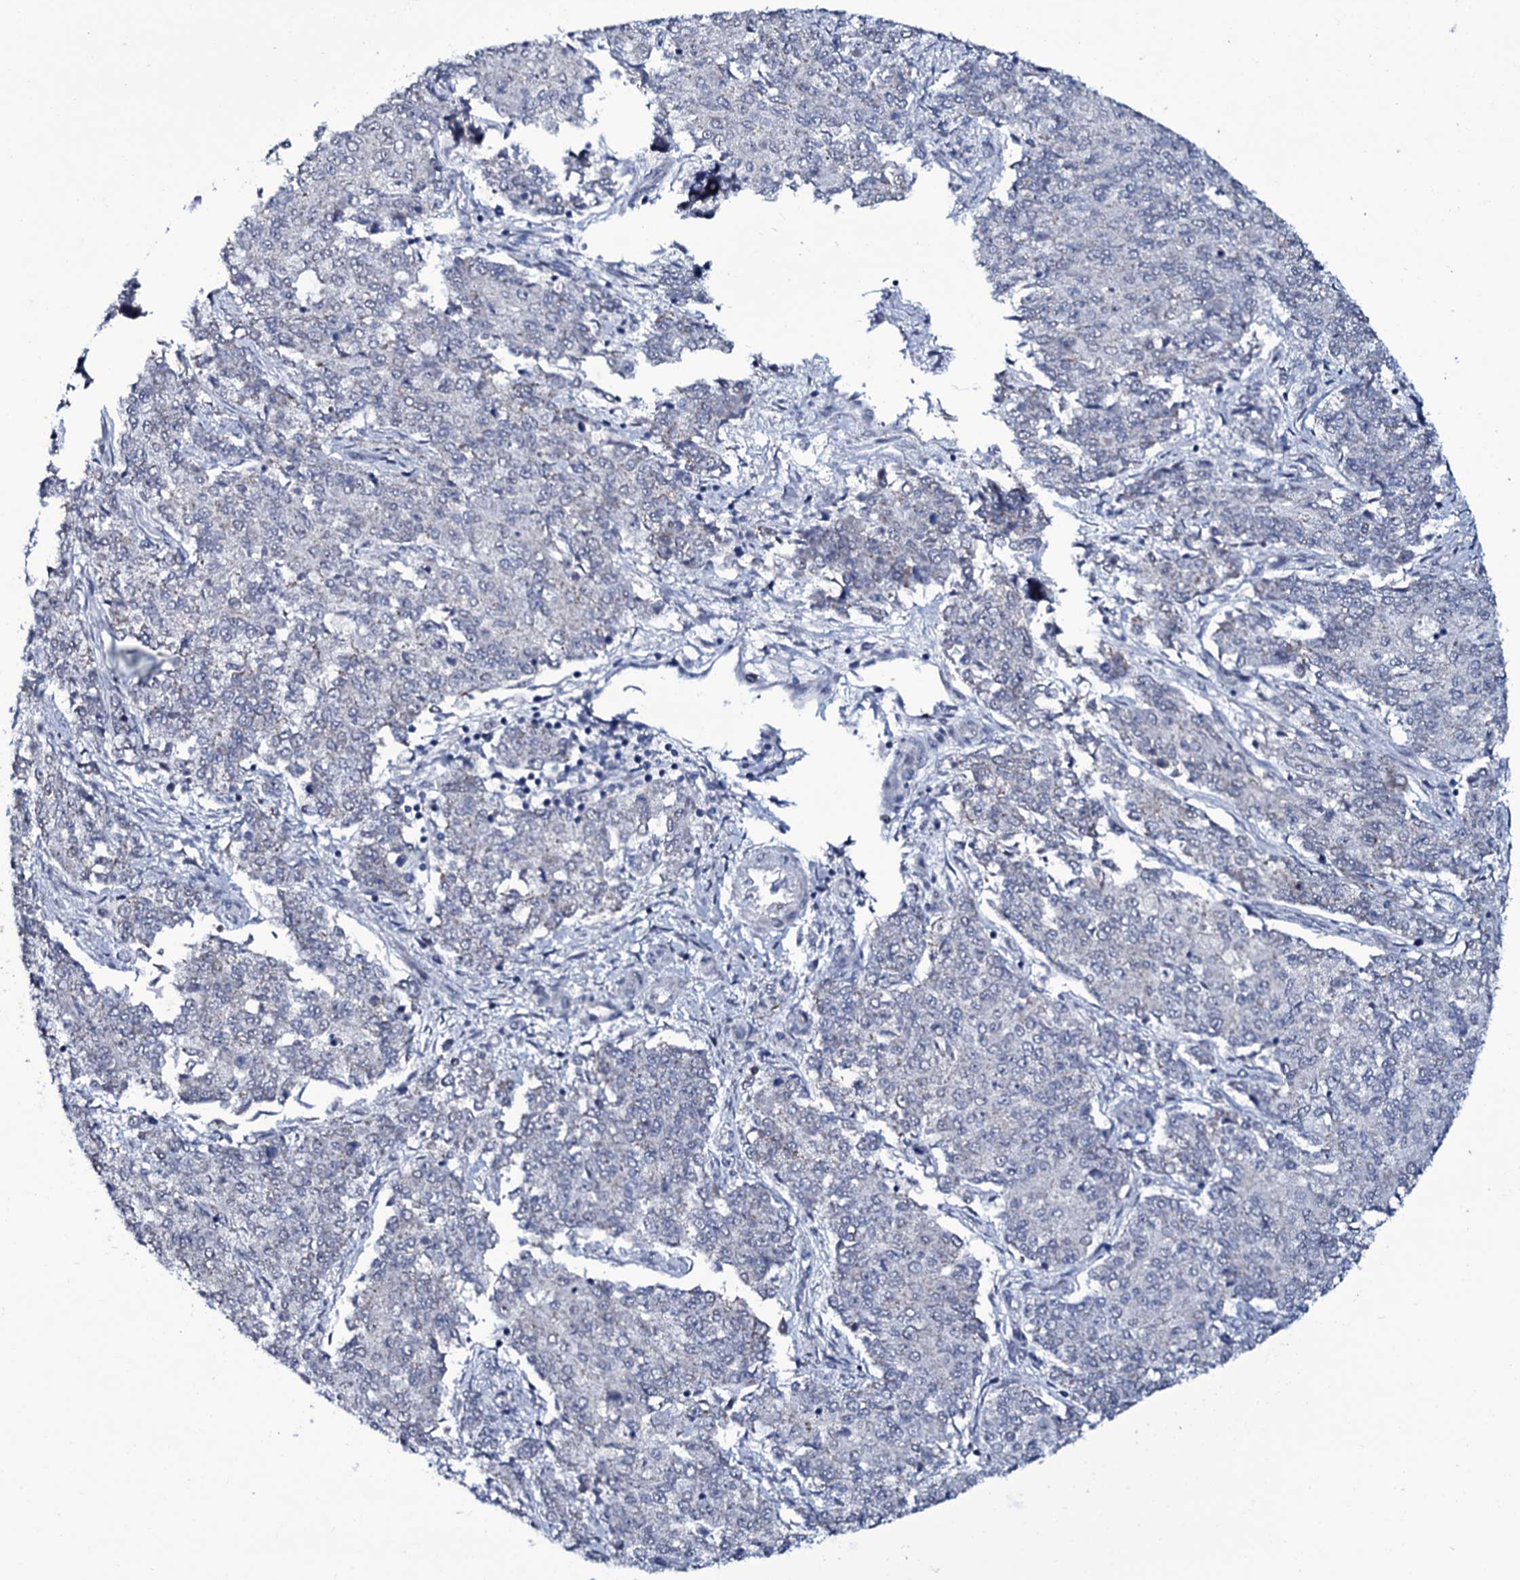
{"staining": {"intensity": "negative", "quantity": "none", "location": "none"}, "tissue": "endometrial cancer", "cell_type": "Tumor cells", "image_type": "cancer", "snomed": [{"axis": "morphology", "description": "Adenocarcinoma, NOS"}, {"axis": "topography", "description": "Endometrium"}], "caption": "A histopathology image of human endometrial cancer (adenocarcinoma) is negative for staining in tumor cells.", "gene": "WIPF3", "patient": {"sex": "female", "age": 50}}